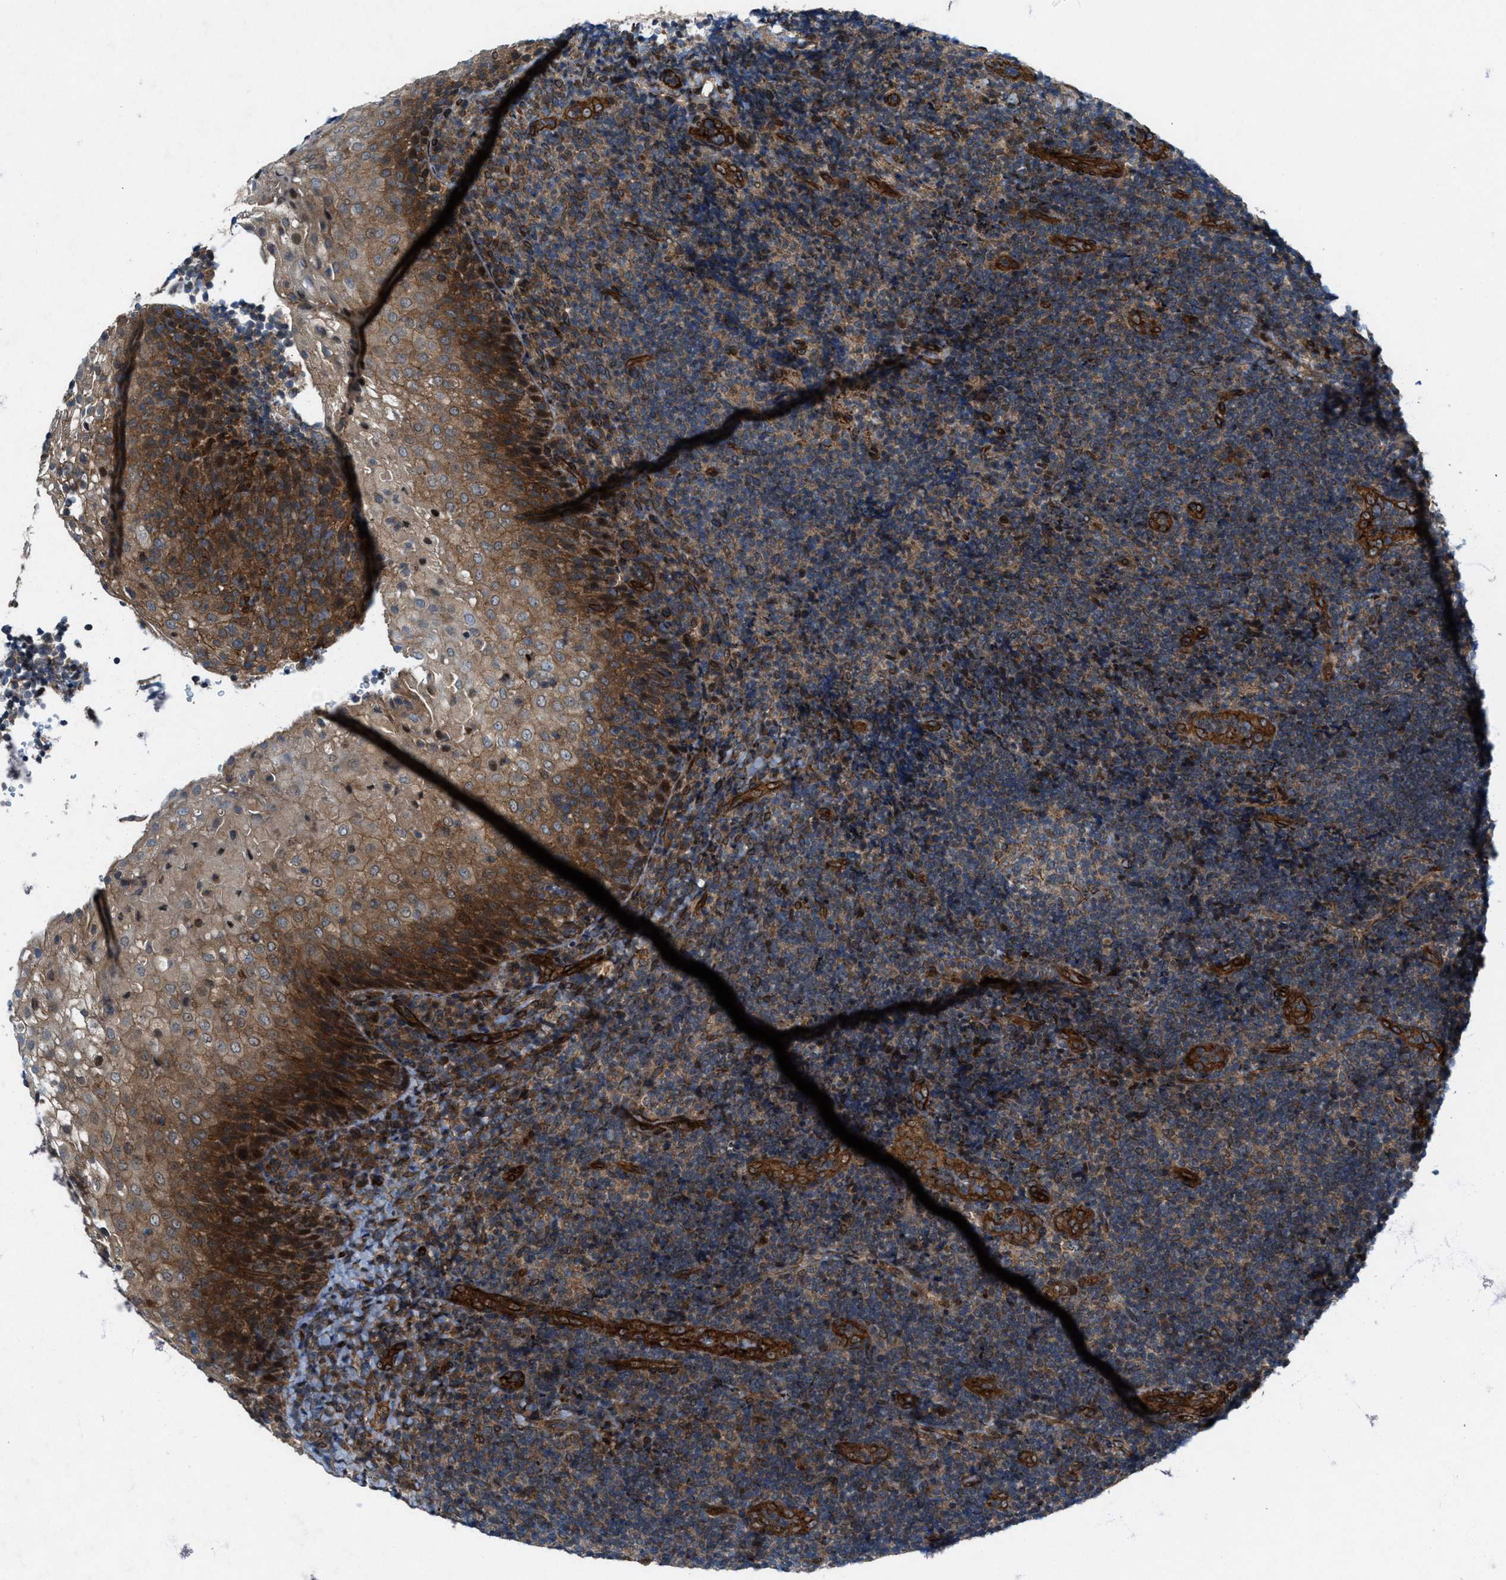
{"staining": {"intensity": "weak", "quantity": "25%-75%", "location": "cytoplasmic/membranous"}, "tissue": "lymphoma", "cell_type": "Tumor cells", "image_type": "cancer", "snomed": [{"axis": "morphology", "description": "Malignant lymphoma, non-Hodgkin's type, High grade"}, {"axis": "topography", "description": "Tonsil"}], "caption": "IHC micrograph of human lymphoma stained for a protein (brown), which reveals low levels of weak cytoplasmic/membranous staining in approximately 25%-75% of tumor cells.", "gene": "URGCP", "patient": {"sex": "female", "age": 36}}